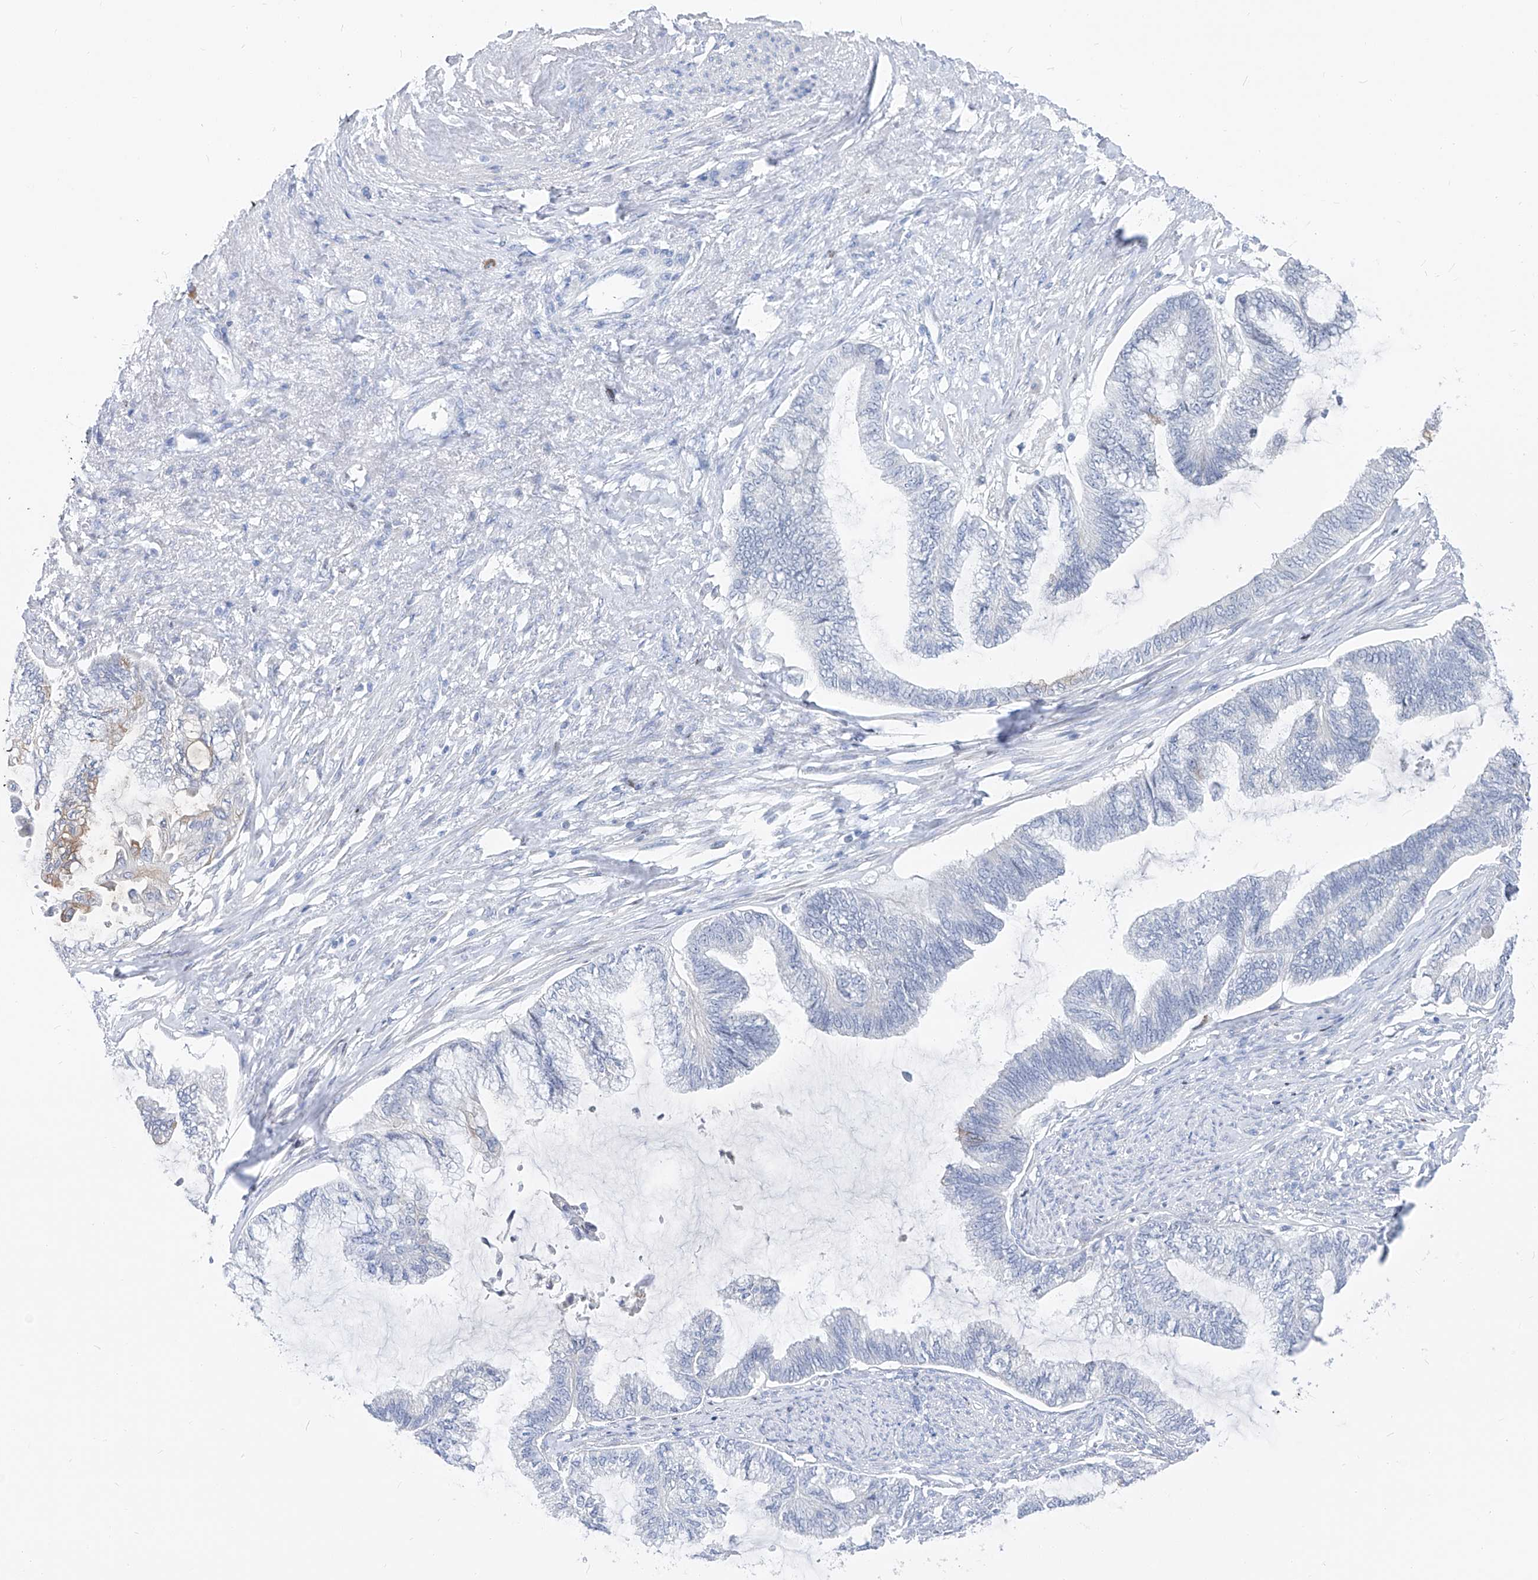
{"staining": {"intensity": "negative", "quantity": "none", "location": "none"}, "tissue": "endometrial cancer", "cell_type": "Tumor cells", "image_type": "cancer", "snomed": [{"axis": "morphology", "description": "Adenocarcinoma, NOS"}, {"axis": "topography", "description": "Endometrium"}], "caption": "Tumor cells show no significant protein expression in endometrial adenocarcinoma. (DAB IHC with hematoxylin counter stain).", "gene": "FRS3", "patient": {"sex": "female", "age": 86}}